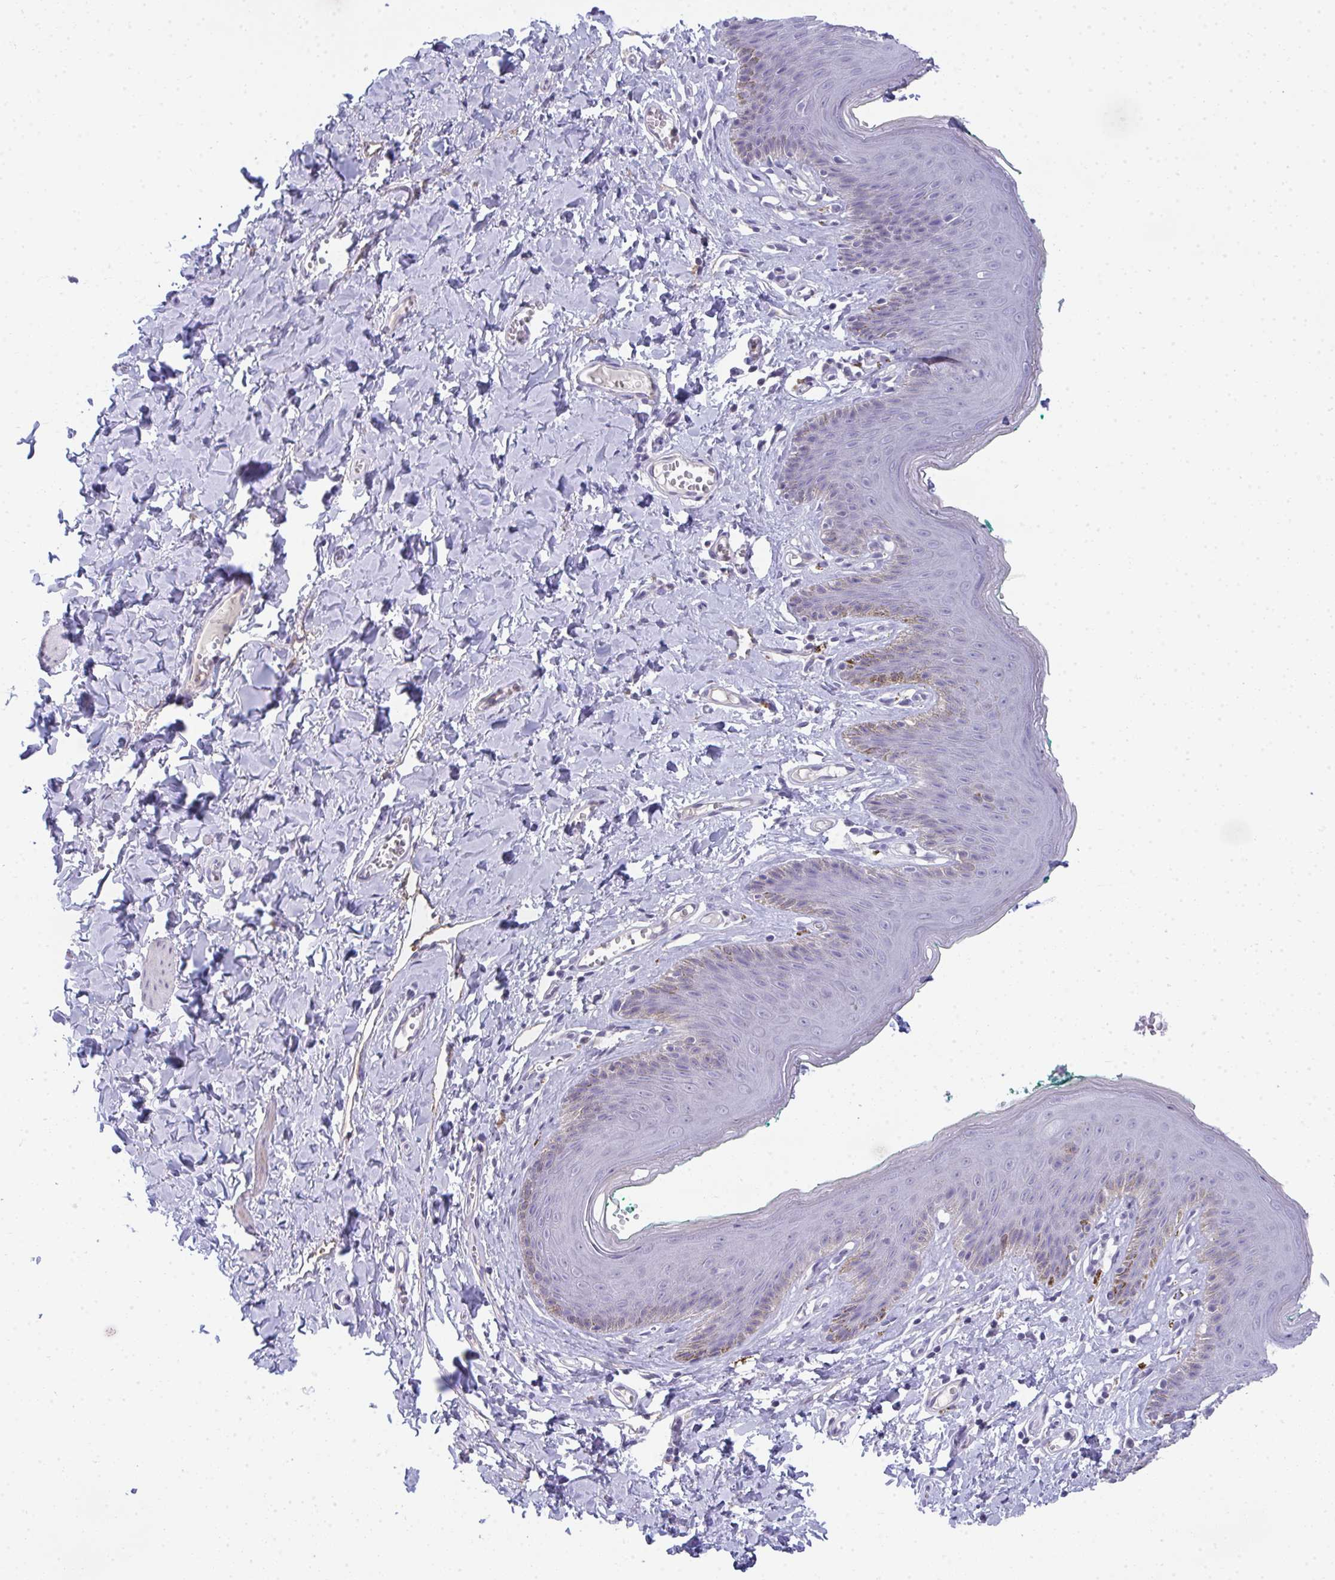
{"staining": {"intensity": "negative", "quantity": "none", "location": "none"}, "tissue": "skin", "cell_type": "Epidermal cells", "image_type": "normal", "snomed": [{"axis": "morphology", "description": "Normal tissue, NOS"}, {"axis": "topography", "description": "Vulva"}, {"axis": "topography", "description": "Peripheral nerve tissue"}], "caption": "Photomicrograph shows no significant protein staining in epidermal cells of normal skin. Brightfield microscopy of IHC stained with DAB (brown) and hematoxylin (blue), captured at high magnification.", "gene": "TMEM82", "patient": {"sex": "female", "age": 66}}